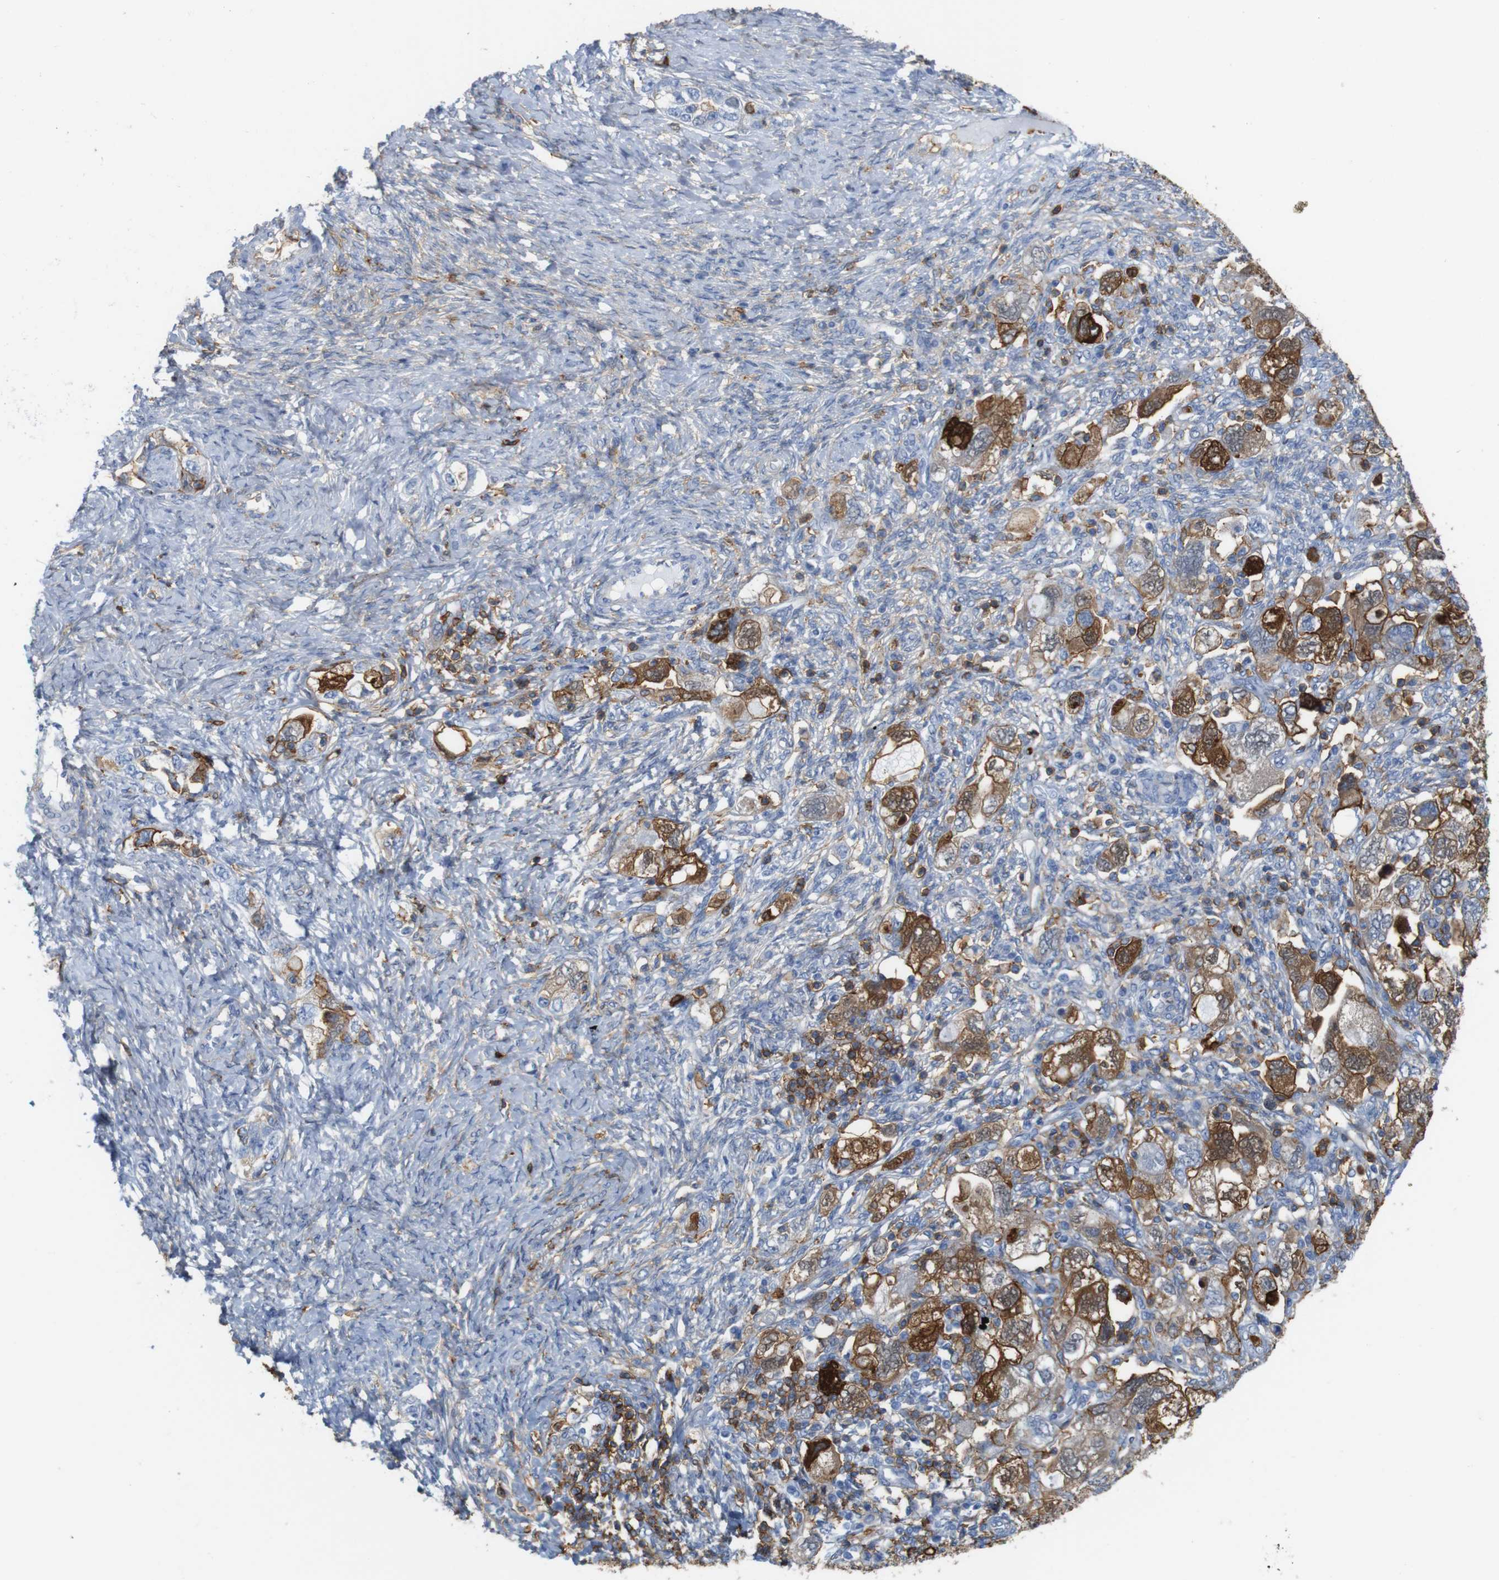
{"staining": {"intensity": "strong", "quantity": ">75%", "location": "cytoplasmic/membranous"}, "tissue": "ovarian cancer", "cell_type": "Tumor cells", "image_type": "cancer", "snomed": [{"axis": "morphology", "description": "Carcinoma, NOS"}, {"axis": "morphology", "description": "Cystadenocarcinoma, serous, NOS"}, {"axis": "topography", "description": "Ovary"}], "caption": "Tumor cells demonstrate strong cytoplasmic/membranous positivity in about >75% of cells in ovarian carcinoma. (IHC, brightfield microscopy, high magnification).", "gene": "ANXA1", "patient": {"sex": "female", "age": 69}}